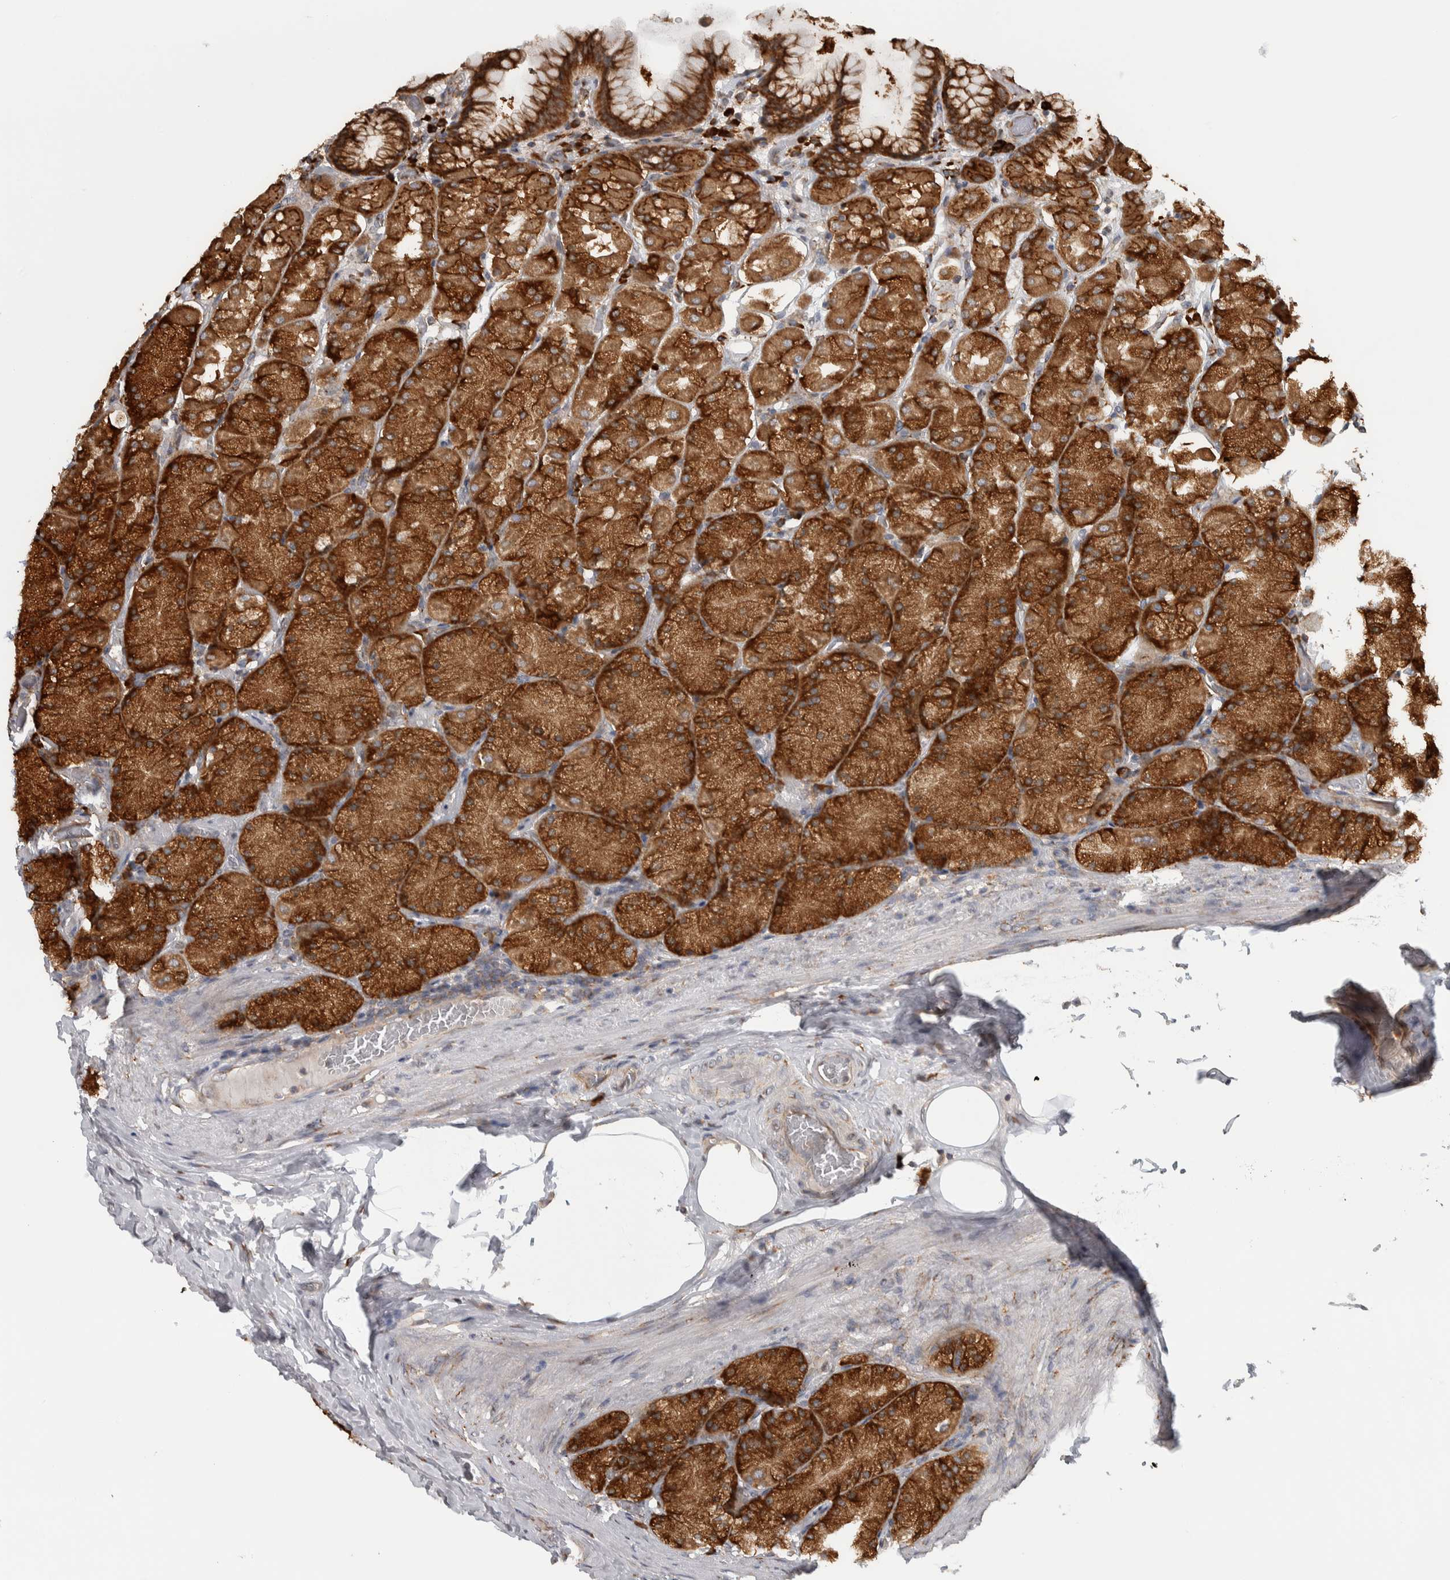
{"staining": {"intensity": "strong", "quantity": ">75%", "location": "cytoplasmic/membranous"}, "tissue": "stomach", "cell_type": "Glandular cells", "image_type": "normal", "snomed": [{"axis": "morphology", "description": "Normal tissue, NOS"}, {"axis": "topography", "description": "Stomach, upper"}], "caption": "Immunohistochemistry image of normal human stomach stained for a protein (brown), which displays high levels of strong cytoplasmic/membranous staining in about >75% of glandular cells.", "gene": "EIF3H", "patient": {"sex": "female", "age": 56}}